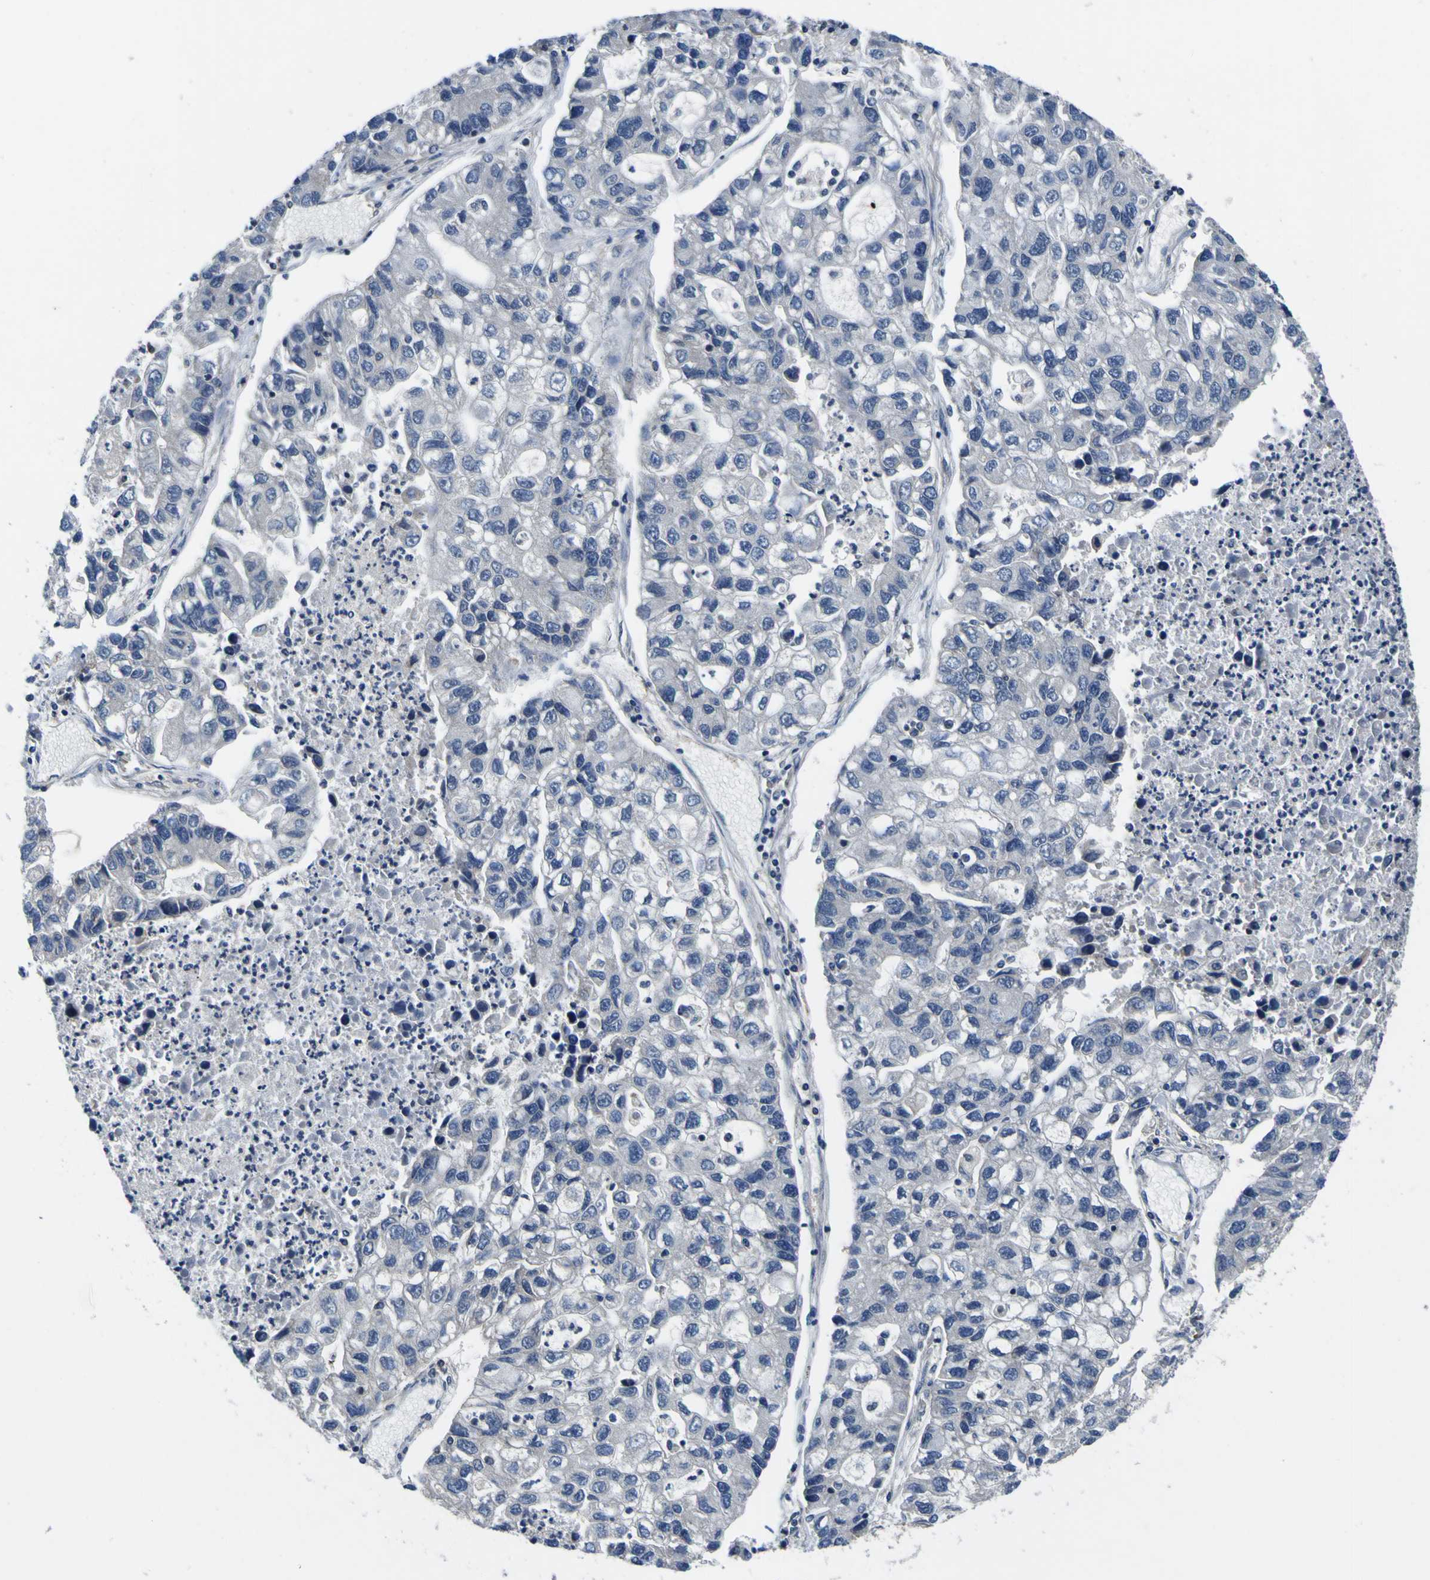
{"staining": {"intensity": "negative", "quantity": "none", "location": "none"}, "tissue": "lung cancer", "cell_type": "Tumor cells", "image_type": "cancer", "snomed": [{"axis": "morphology", "description": "Adenocarcinoma, NOS"}, {"axis": "topography", "description": "Lung"}], "caption": "Tumor cells show no significant expression in lung adenocarcinoma.", "gene": "EPHB4", "patient": {"sex": "female", "age": 51}}